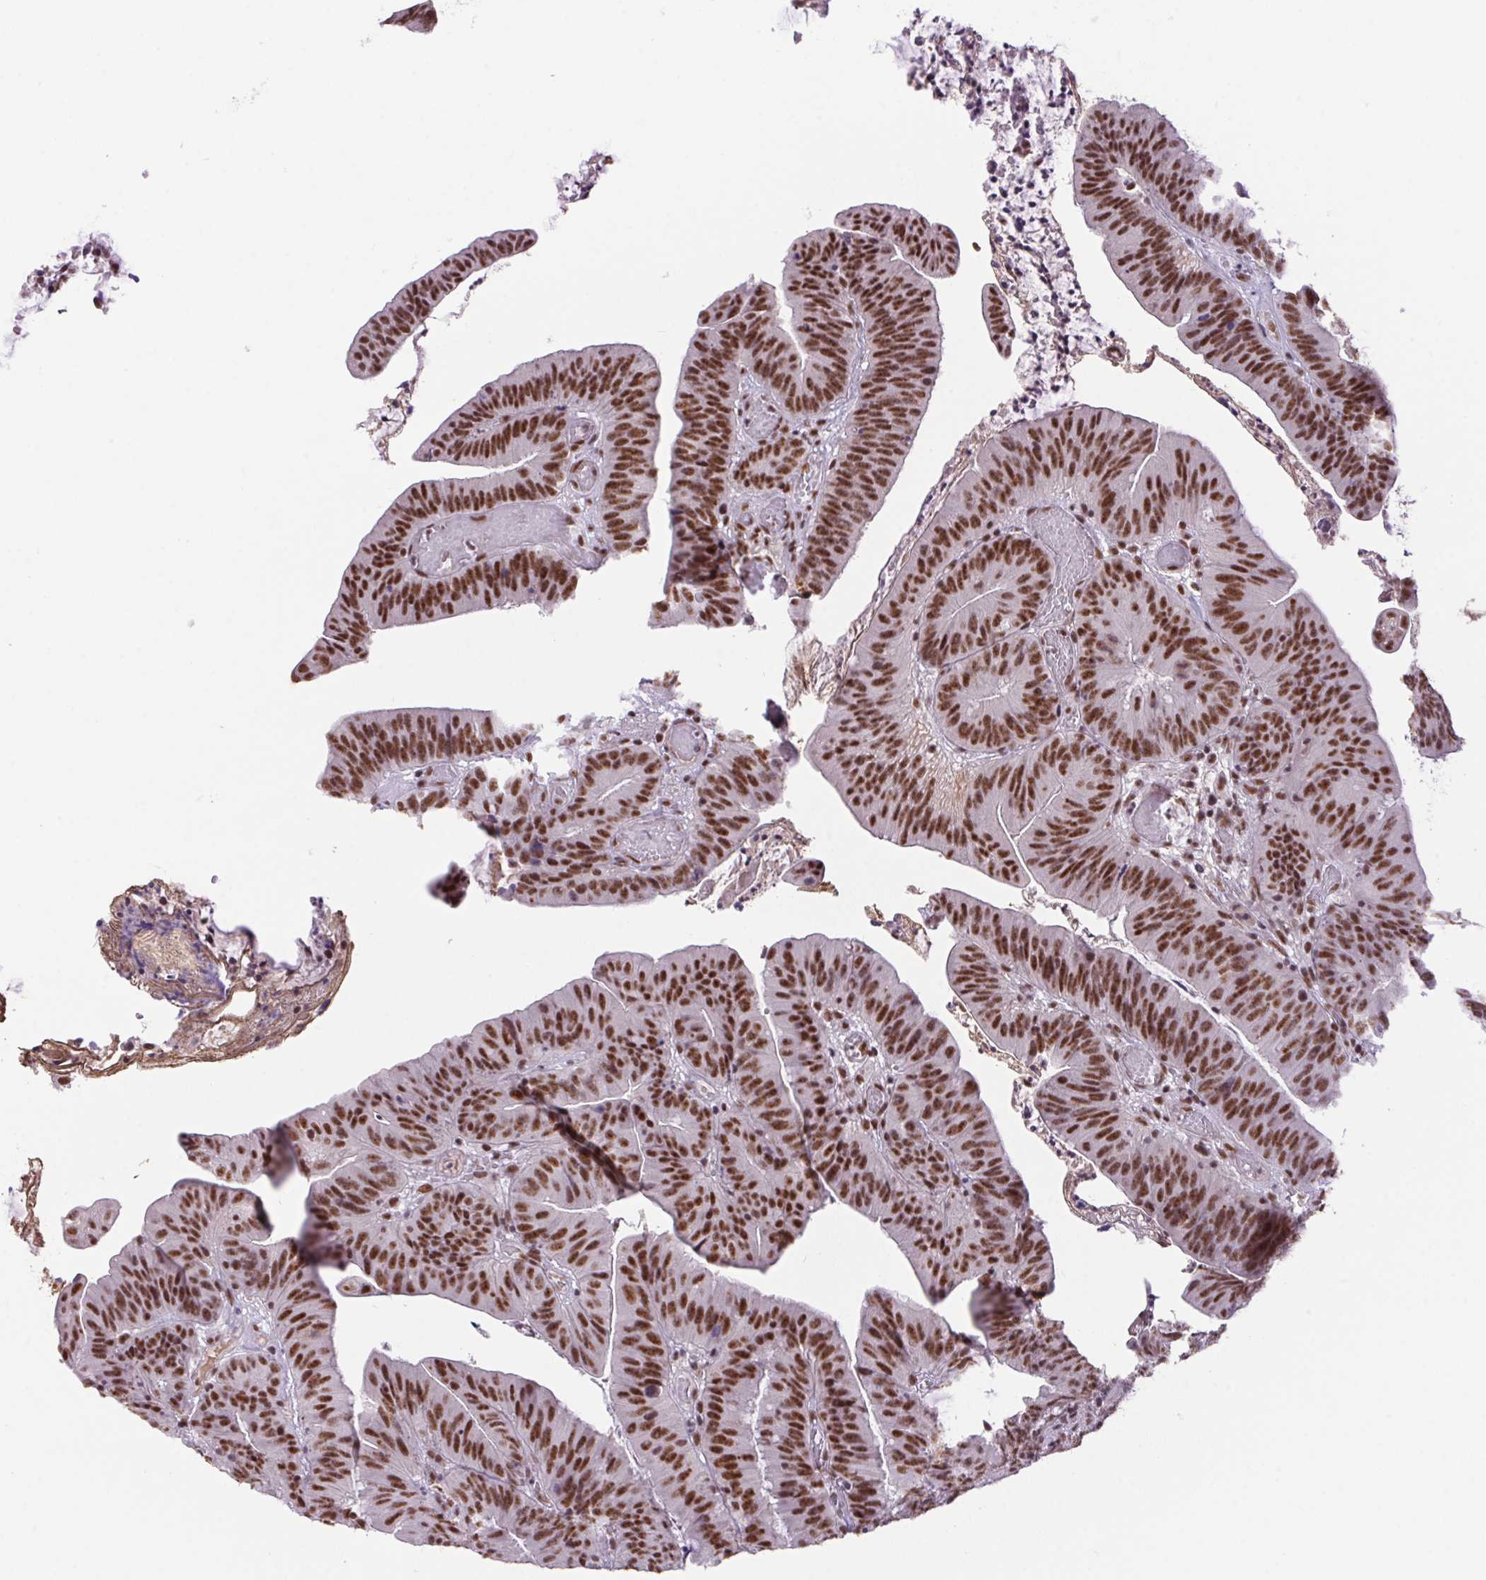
{"staining": {"intensity": "strong", "quantity": ">75%", "location": "nuclear"}, "tissue": "colorectal cancer", "cell_type": "Tumor cells", "image_type": "cancer", "snomed": [{"axis": "morphology", "description": "Adenocarcinoma, NOS"}, {"axis": "topography", "description": "Colon"}], "caption": "Brown immunohistochemical staining in human colorectal cancer (adenocarcinoma) shows strong nuclear expression in about >75% of tumor cells.", "gene": "DDX17", "patient": {"sex": "female", "age": 78}}